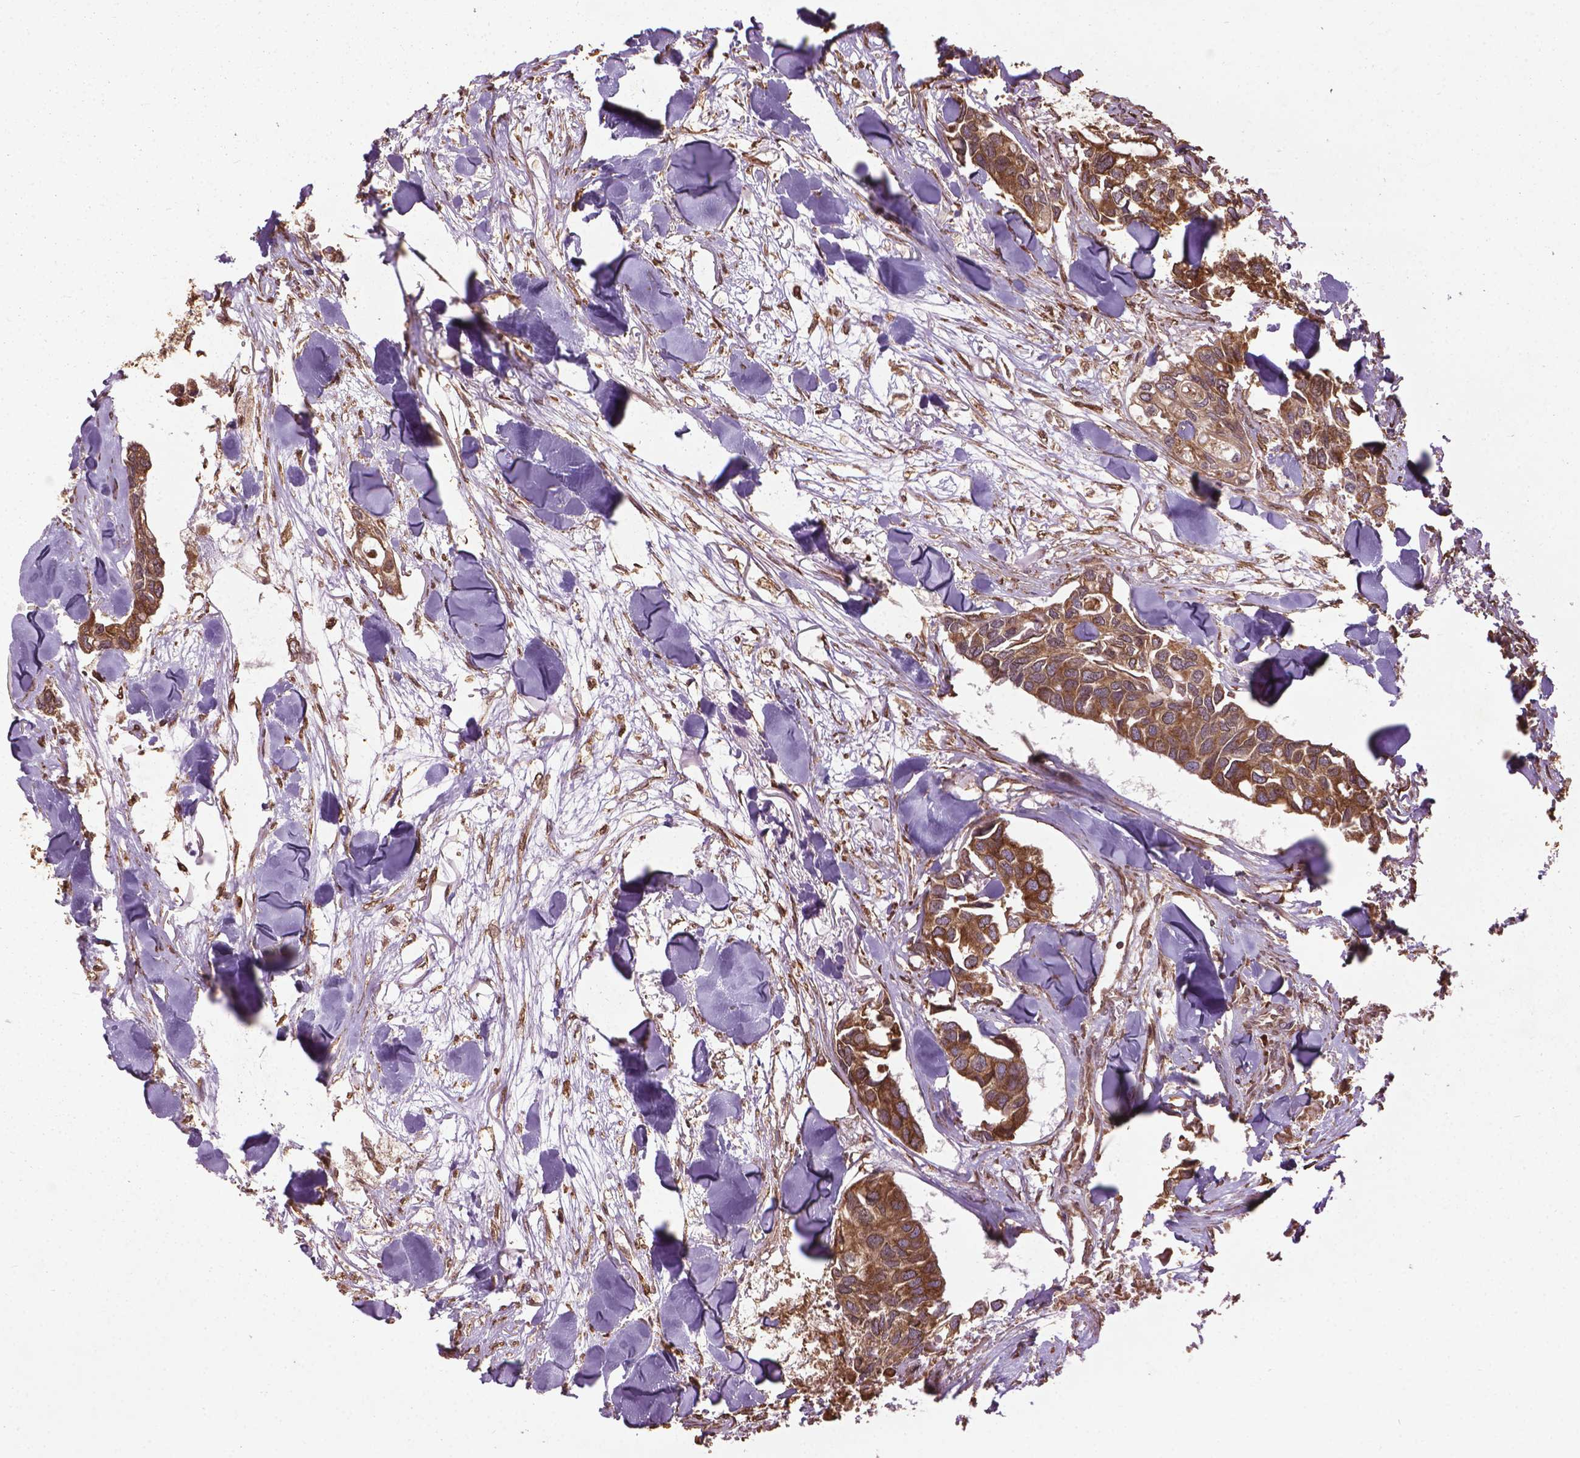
{"staining": {"intensity": "strong", "quantity": ">75%", "location": "cytoplasmic/membranous"}, "tissue": "breast cancer", "cell_type": "Tumor cells", "image_type": "cancer", "snomed": [{"axis": "morphology", "description": "Duct carcinoma"}, {"axis": "topography", "description": "Breast"}], "caption": "This is a micrograph of IHC staining of breast cancer, which shows strong expression in the cytoplasmic/membranous of tumor cells.", "gene": "GAS1", "patient": {"sex": "female", "age": 83}}